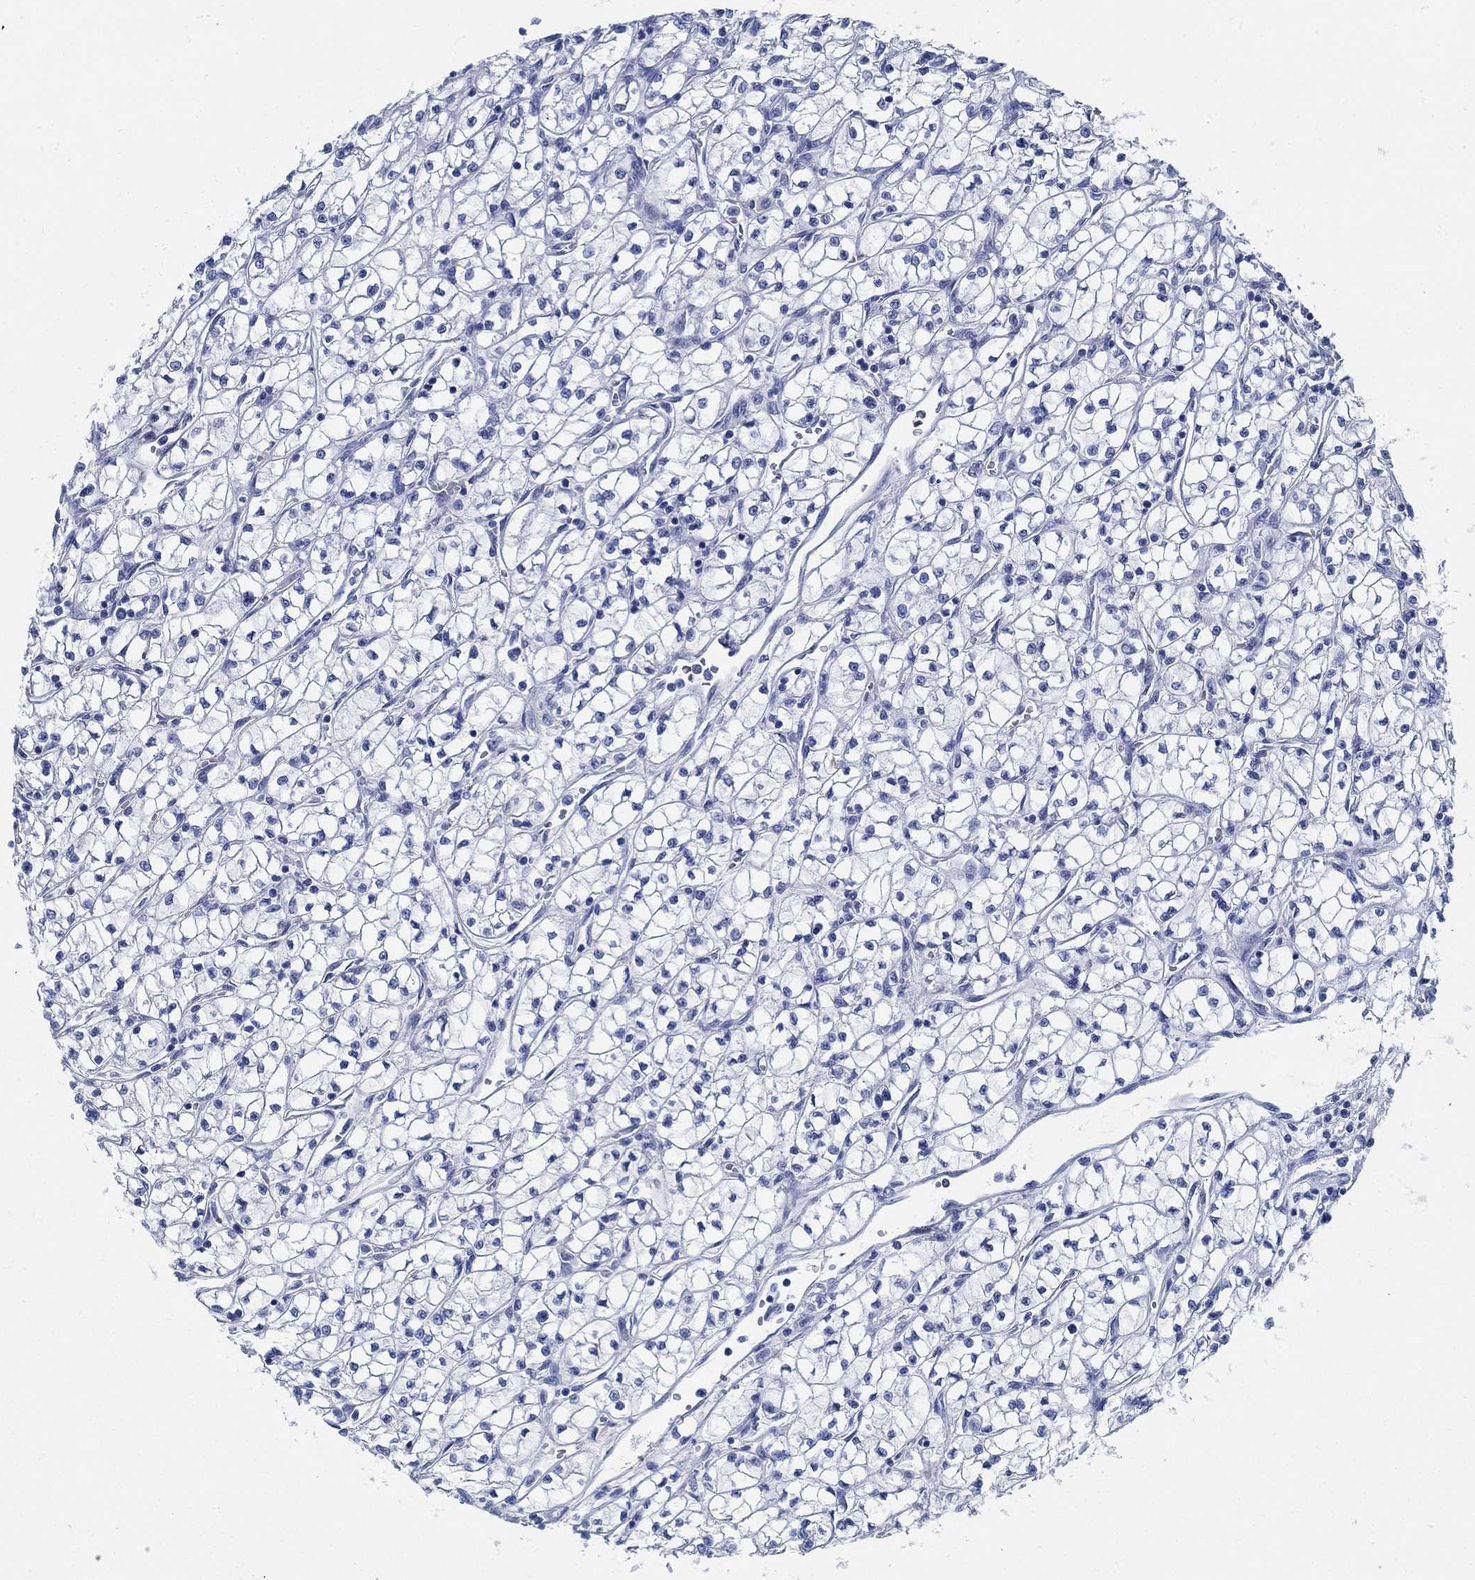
{"staining": {"intensity": "negative", "quantity": "none", "location": "none"}, "tissue": "renal cancer", "cell_type": "Tumor cells", "image_type": "cancer", "snomed": [{"axis": "morphology", "description": "Adenocarcinoma, NOS"}, {"axis": "topography", "description": "Kidney"}], "caption": "This photomicrograph is of adenocarcinoma (renal) stained with immunohistochemistry (IHC) to label a protein in brown with the nuclei are counter-stained blue. There is no positivity in tumor cells. Nuclei are stained in blue.", "gene": "SLC45A1", "patient": {"sex": "female", "age": 64}}